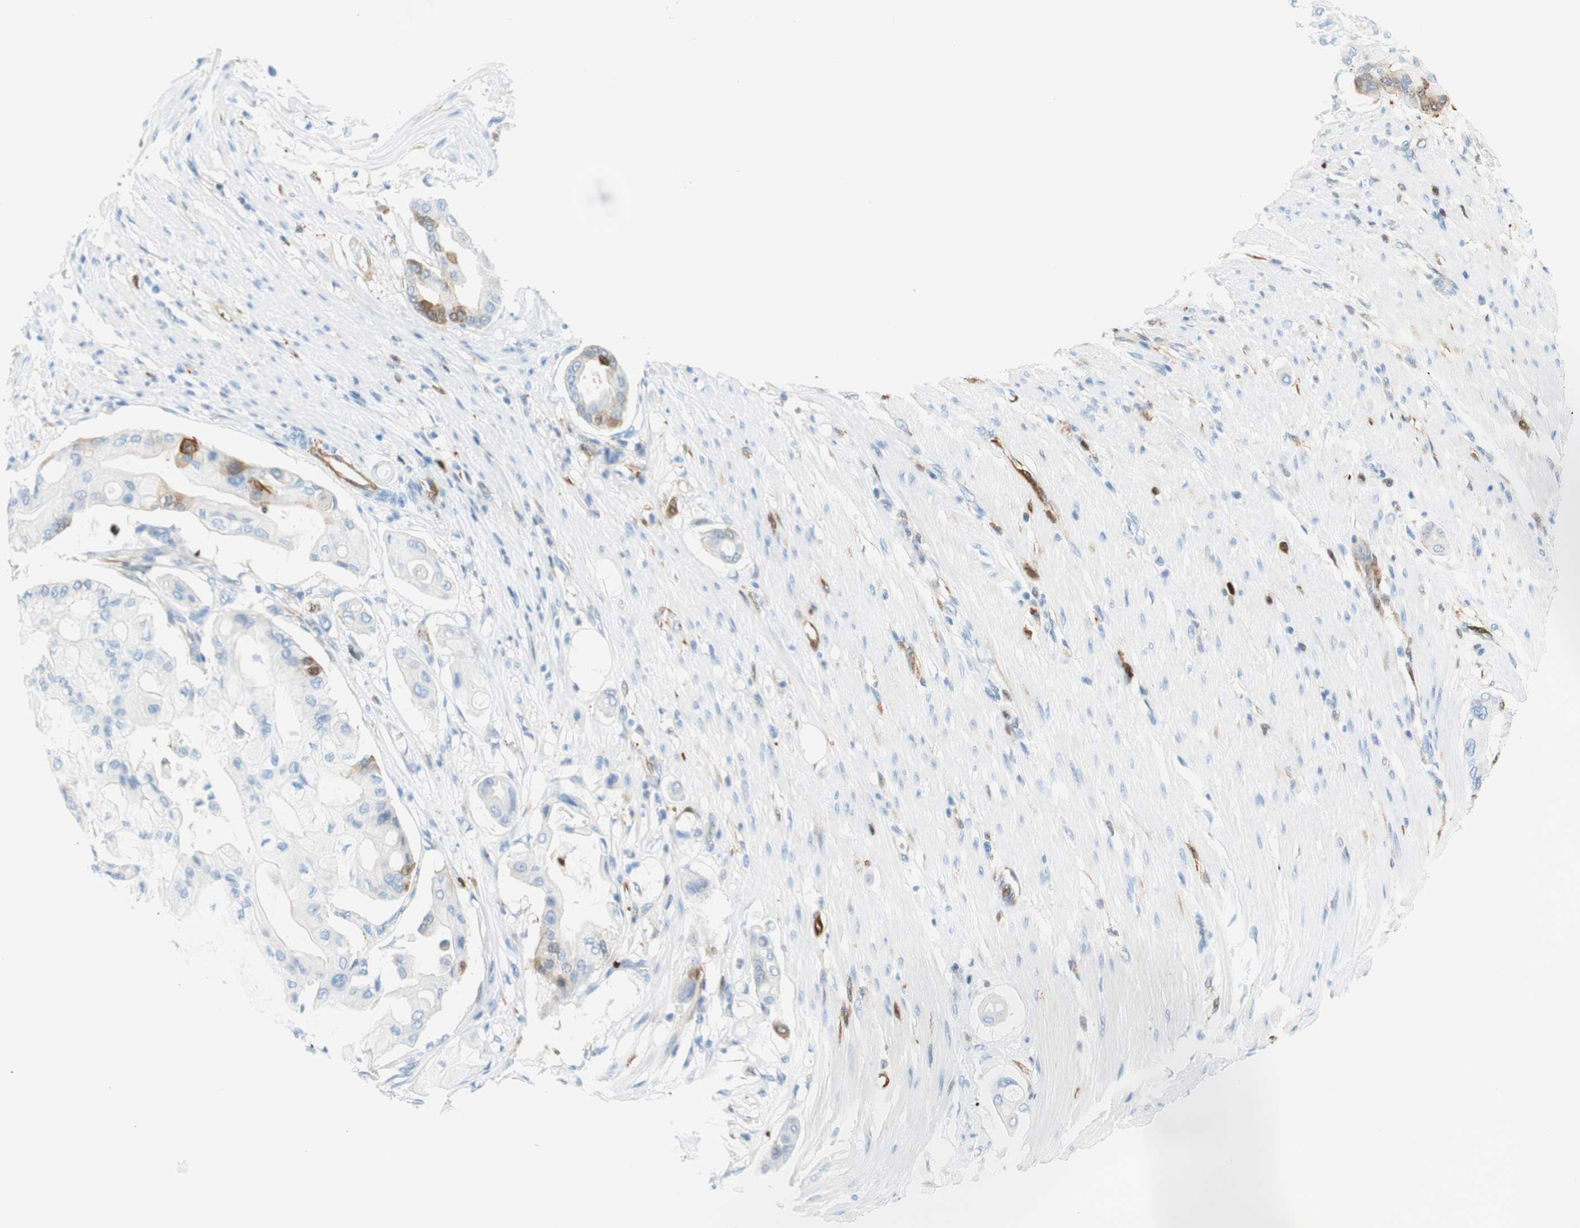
{"staining": {"intensity": "moderate", "quantity": "25%-75%", "location": "cytoplasmic/membranous"}, "tissue": "pancreatic cancer", "cell_type": "Tumor cells", "image_type": "cancer", "snomed": [{"axis": "morphology", "description": "Adenocarcinoma, NOS"}, {"axis": "morphology", "description": "Adenocarcinoma, metastatic, NOS"}, {"axis": "topography", "description": "Lymph node"}, {"axis": "topography", "description": "Pancreas"}, {"axis": "topography", "description": "Duodenum"}], "caption": "The immunohistochemical stain highlights moderate cytoplasmic/membranous staining in tumor cells of adenocarcinoma (pancreatic) tissue.", "gene": "STMN1", "patient": {"sex": "female", "age": 64}}